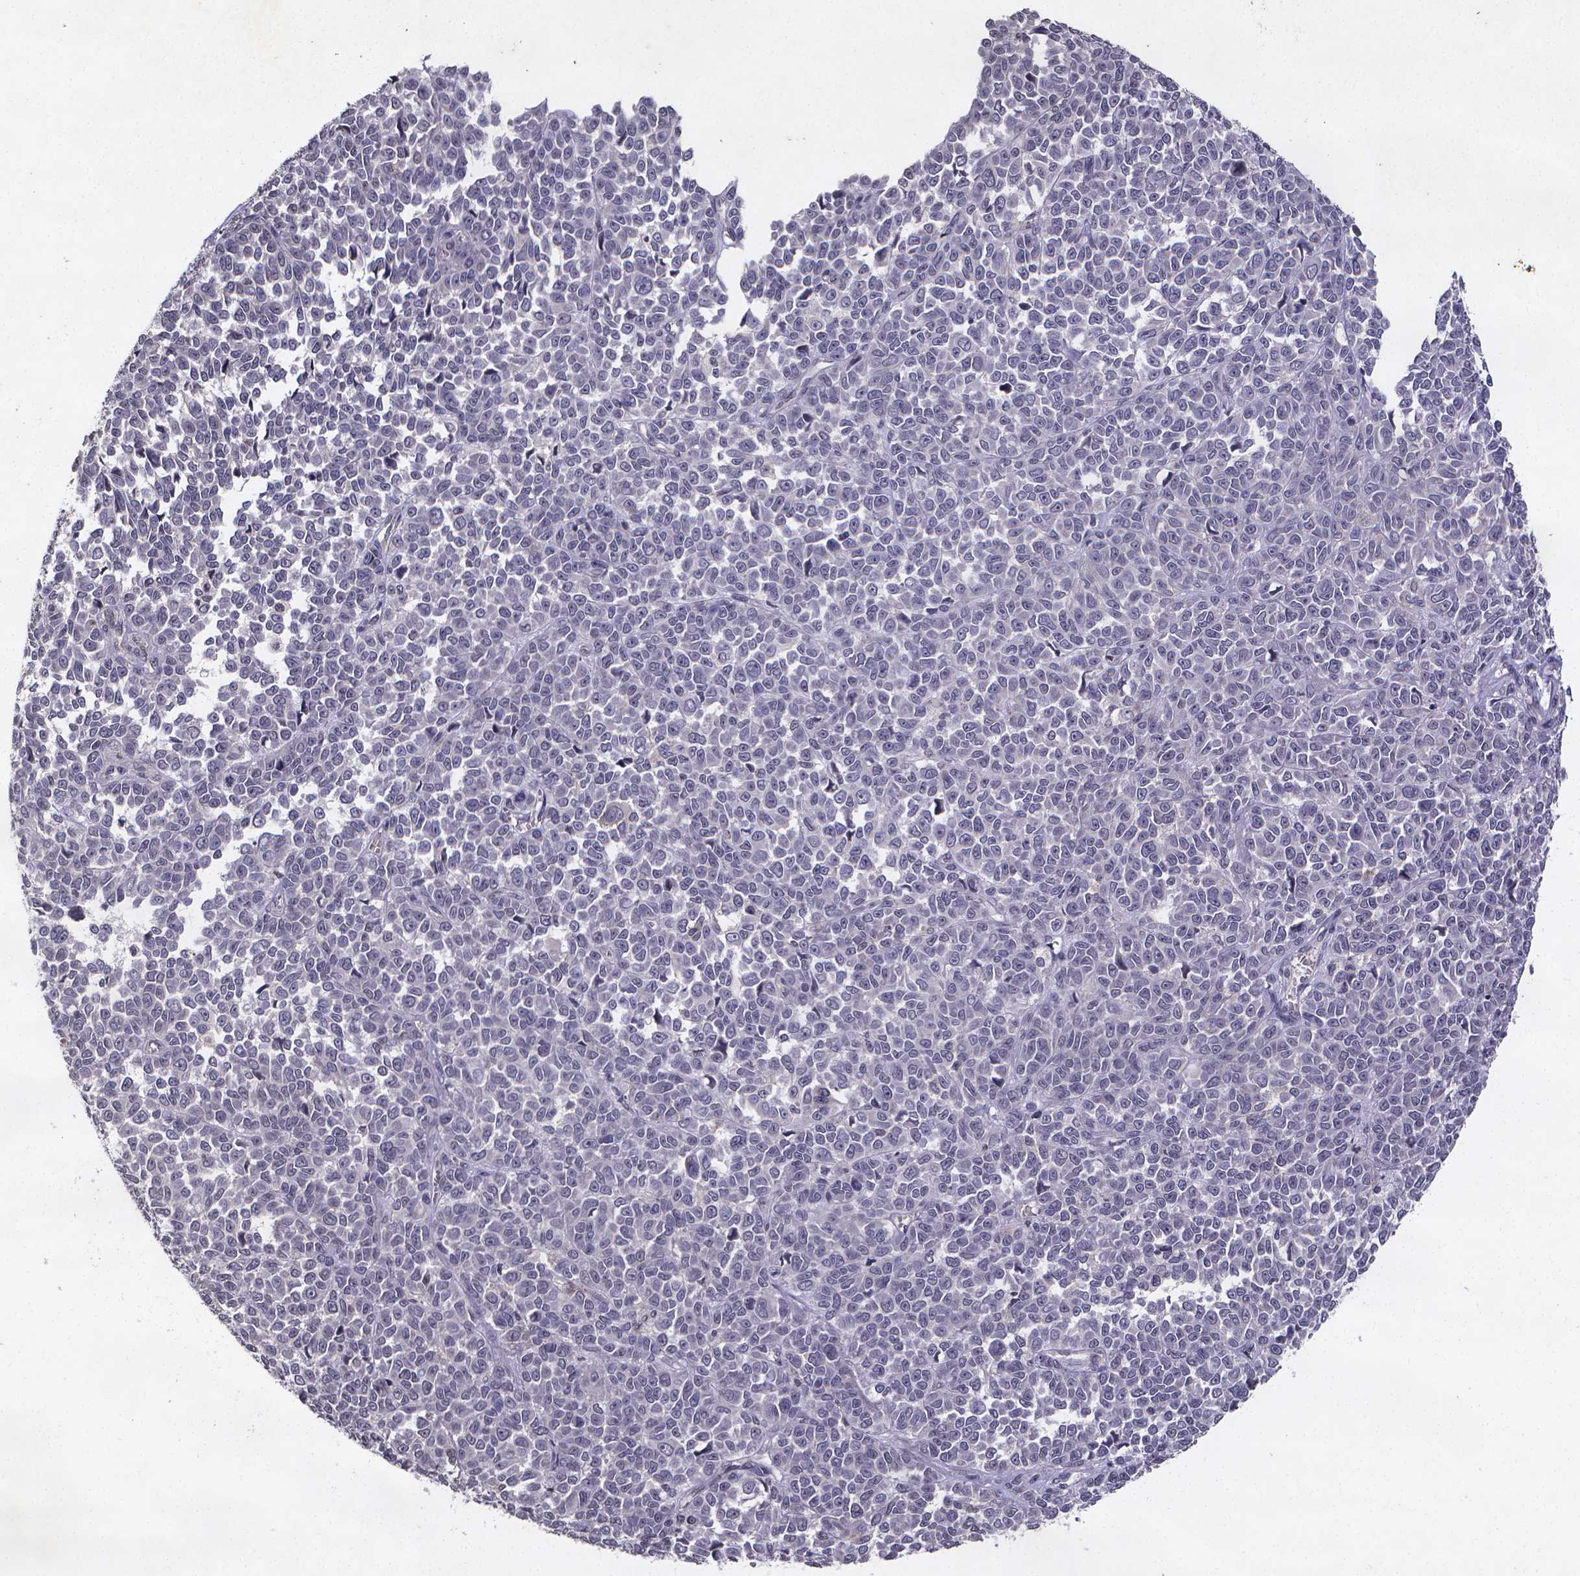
{"staining": {"intensity": "negative", "quantity": "none", "location": "none"}, "tissue": "melanoma", "cell_type": "Tumor cells", "image_type": "cancer", "snomed": [{"axis": "morphology", "description": "Malignant melanoma, NOS"}, {"axis": "topography", "description": "Skin"}], "caption": "The immunohistochemistry (IHC) photomicrograph has no significant expression in tumor cells of melanoma tissue.", "gene": "TP73", "patient": {"sex": "female", "age": 95}}